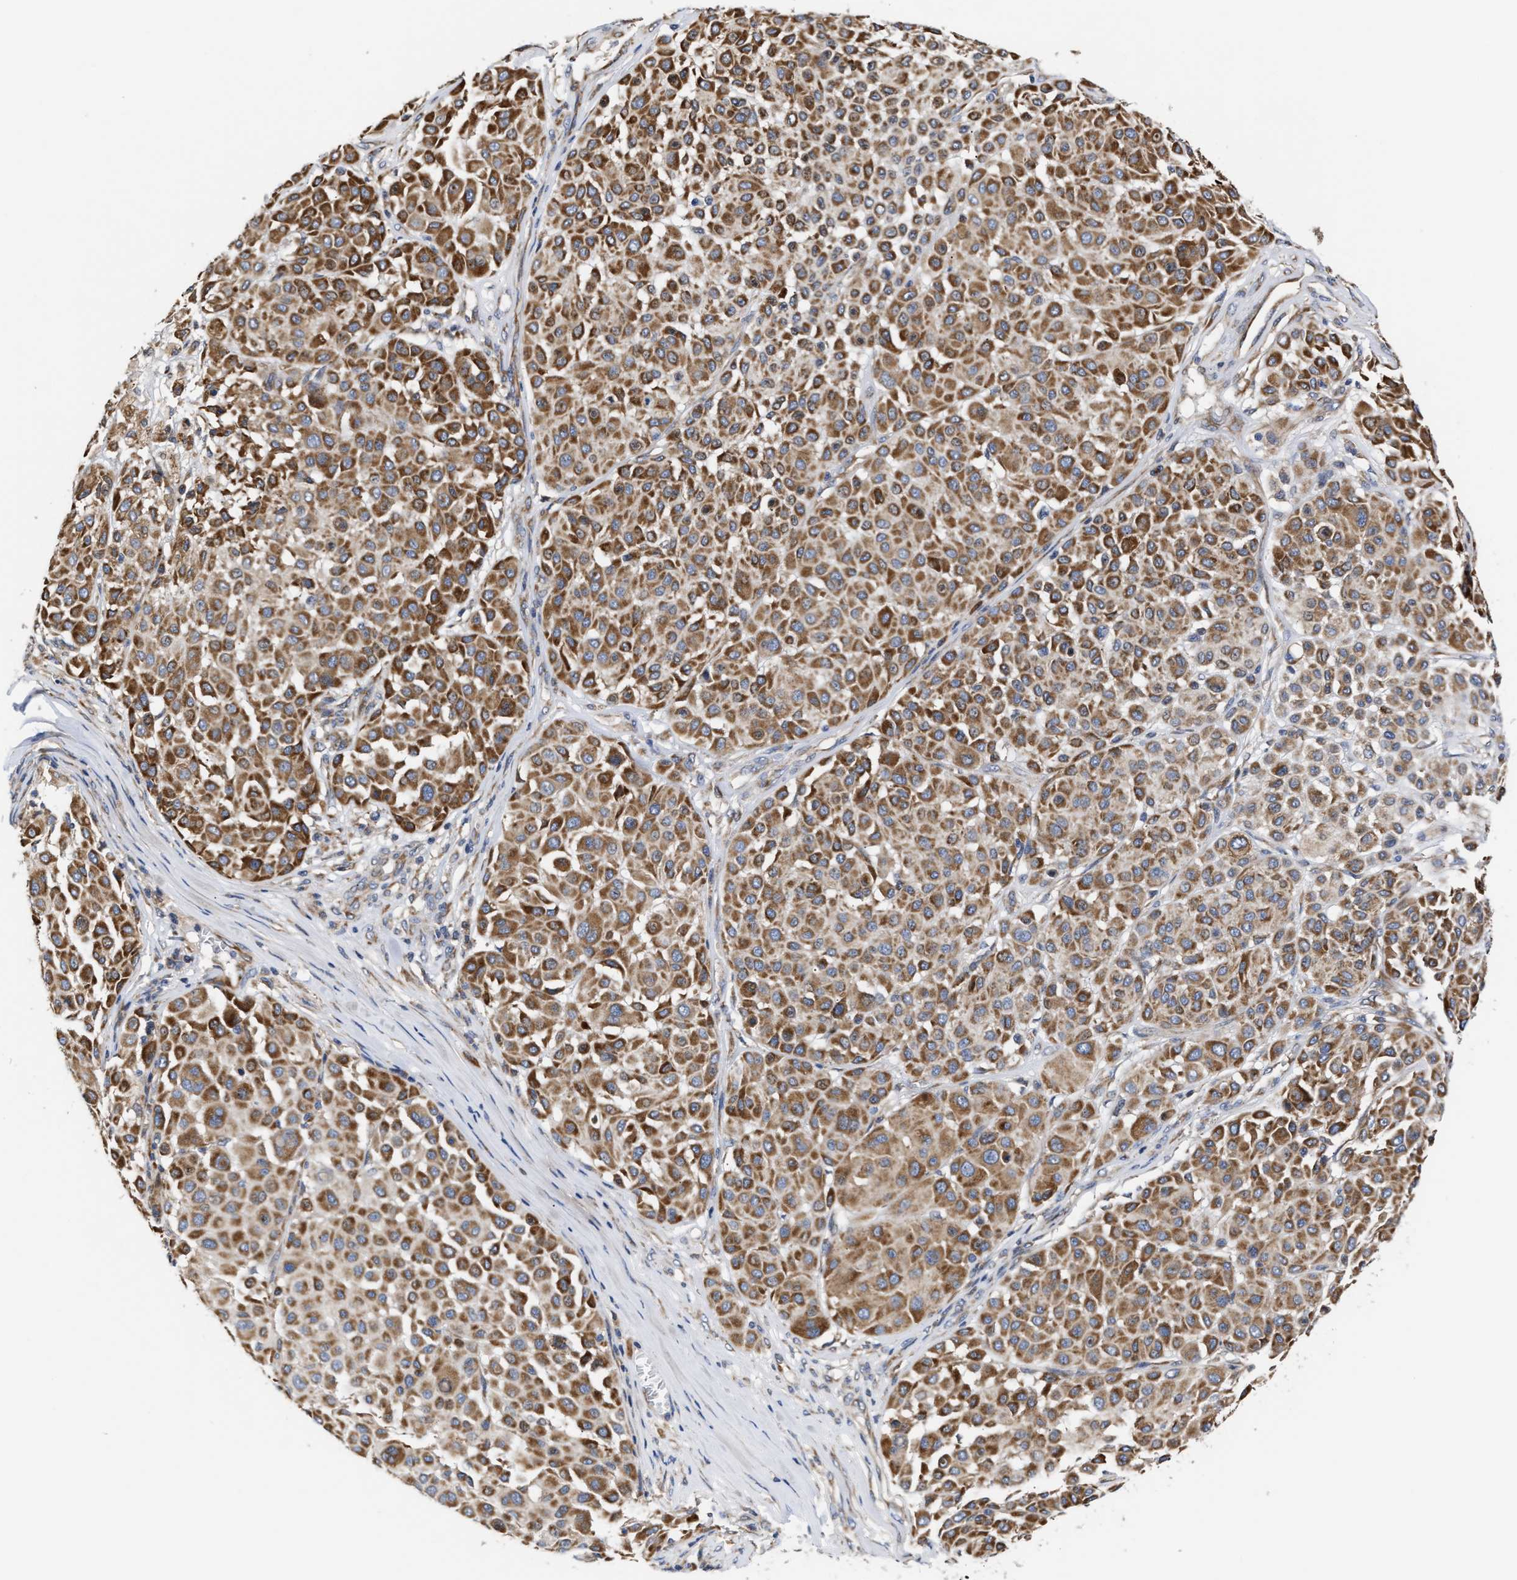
{"staining": {"intensity": "moderate", "quantity": ">75%", "location": "cytoplasmic/membranous"}, "tissue": "melanoma", "cell_type": "Tumor cells", "image_type": "cancer", "snomed": [{"axis": "morphology", "description": "Malignant melanoma, Metastatic site"}, {"axis": "topography", "description": "Soft tissue"}], "caption": "IHC micrograph of neoplastic tissue: human malignant melanoma (metastatic site) stained using immunohistochemistry (IHC) displays medium levels of moderate protein expression localized specifically in the cytoplasmic/membranous of tumor cells, appearing as a cytoplasmic/membranous brown color.", "gene": "MALSU1", "patient": {"sex": "male", "age": 41}}